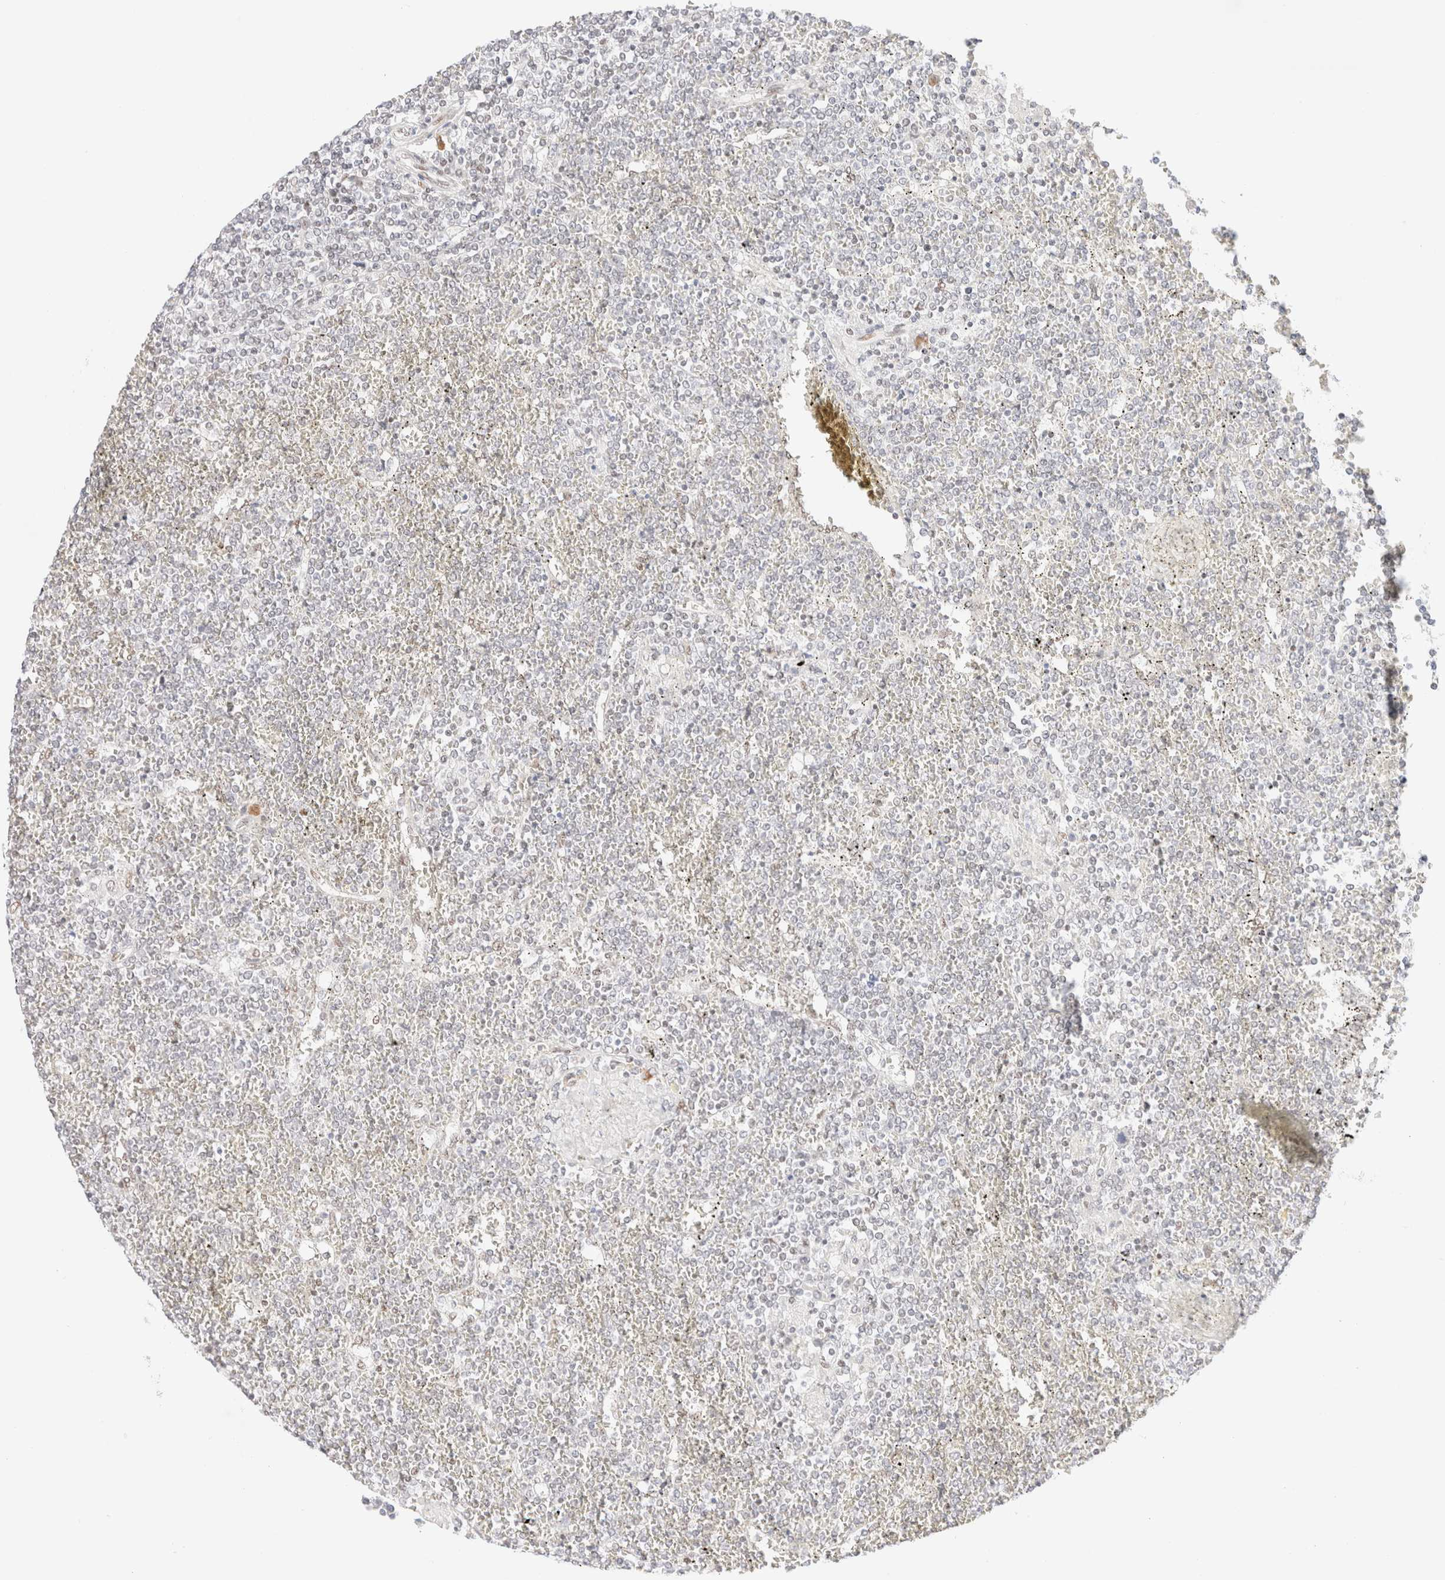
{"staining": {"intensity": "negative", "quantity": "none", "location": "none"}, "tissue": "lymphoma", "cell_type": "Tumor cells", "image_type": "cancer", "snomed": [{"axis": "morphology", "description": "Malignant lymphoma, non-Hodgkin's type, Low grade"}, {"axis": "topography", "description": "Spleen"}], "caption": "The photomicrograph shows no staining of tumor cells in lymphoma. (DAB (3,3'-diaminobenzidine) immunohistochemistry, high magnification).", "gene": "CIC", "patient": {"sex": "female", "age": 19}}